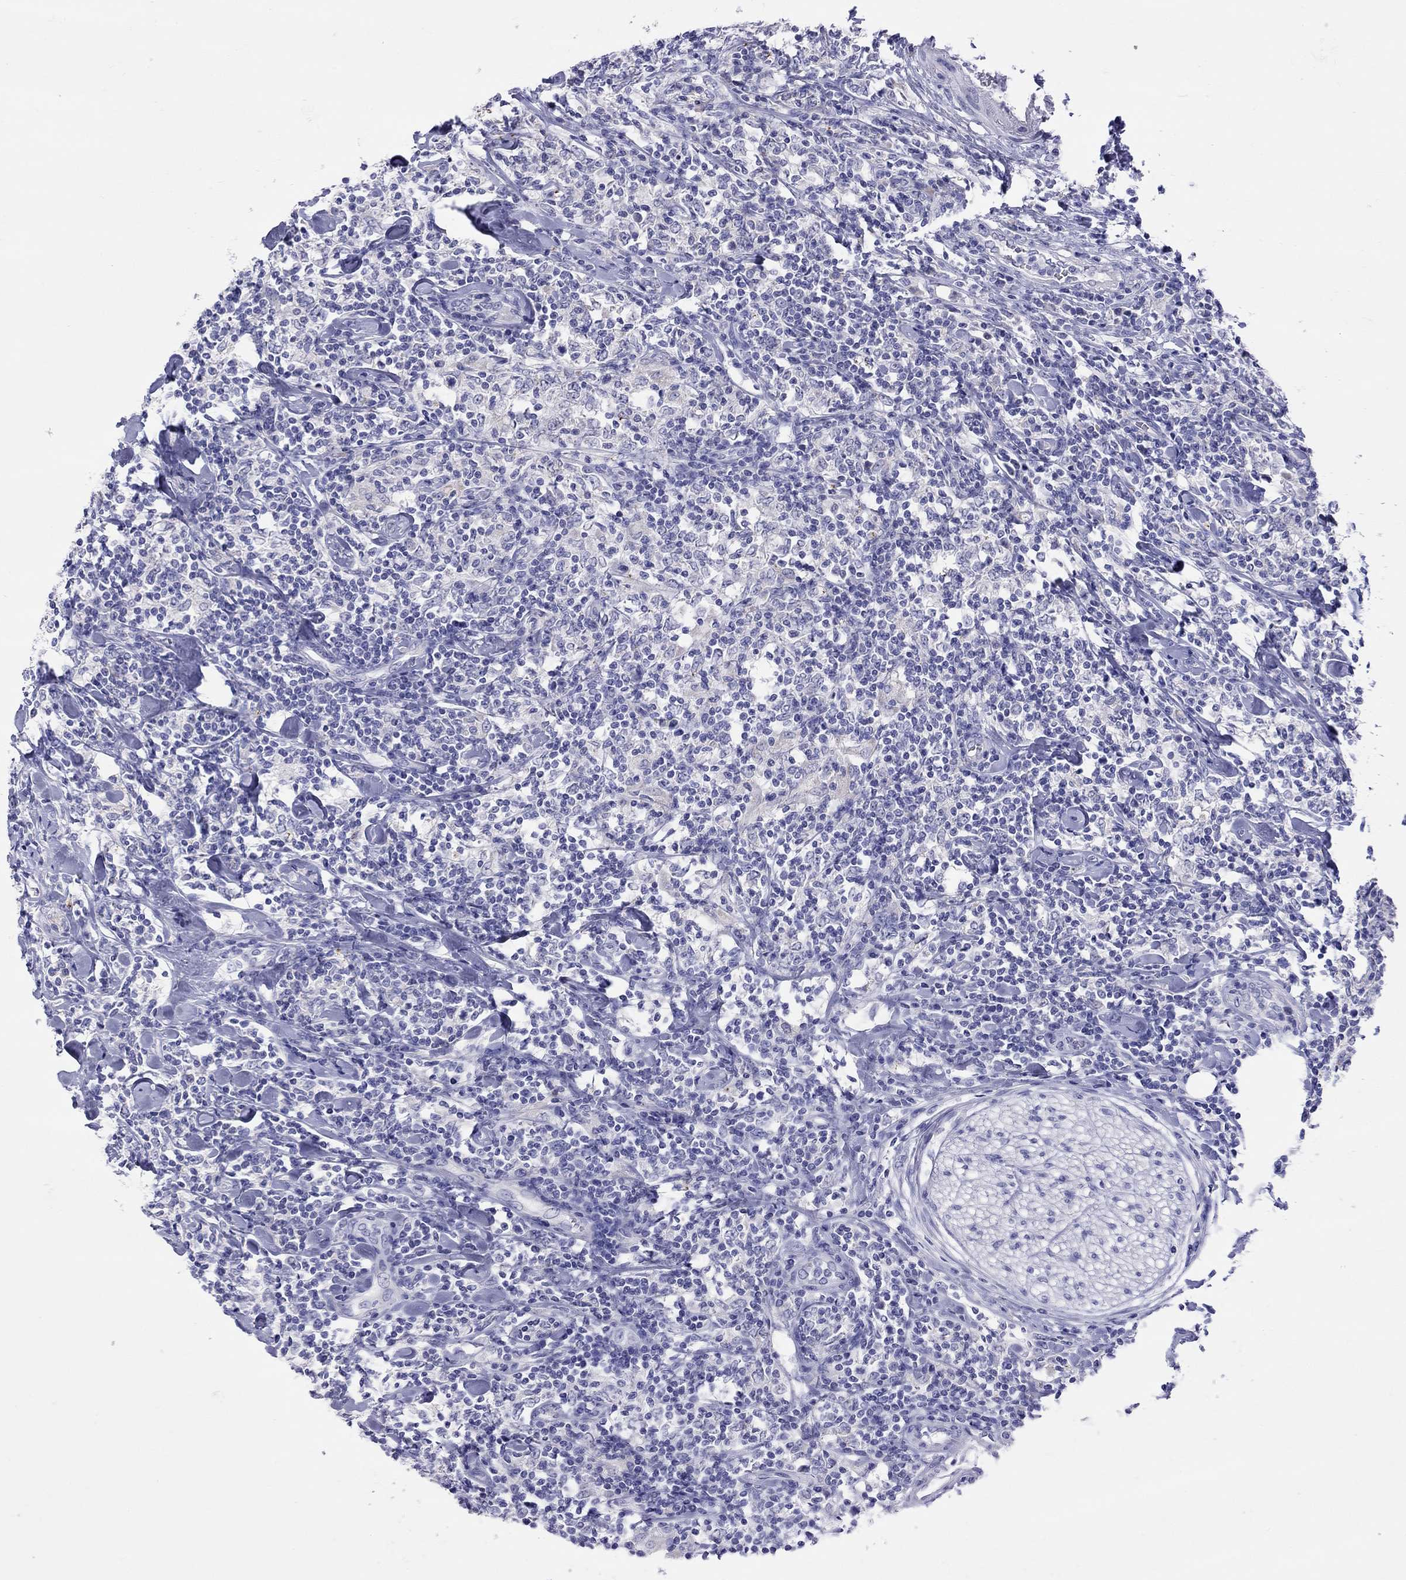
{"staining": {"intensity": "negative", "quantity": "none", "location": "none"}, "tissue": "lymphoma", "cell_type": "Tumor cells", "image_type": "cancer", "snomed": [{"axis": "morphology", "description": "Malignant lymphoma, non-Hodgkin's type, High grade"}, {"axis": "topography", "description": "Lymph node"}], "caption": "The image exhibits no staining of tumor cells in lymphoma. The staining was performed using DAB to visualize the protein expression in brown, while the nuclei were stained in blue with hematoxylin (Magnification: 20x).", "gene": "COL9A1", "patient": {"sex": "female", "age": 84}}